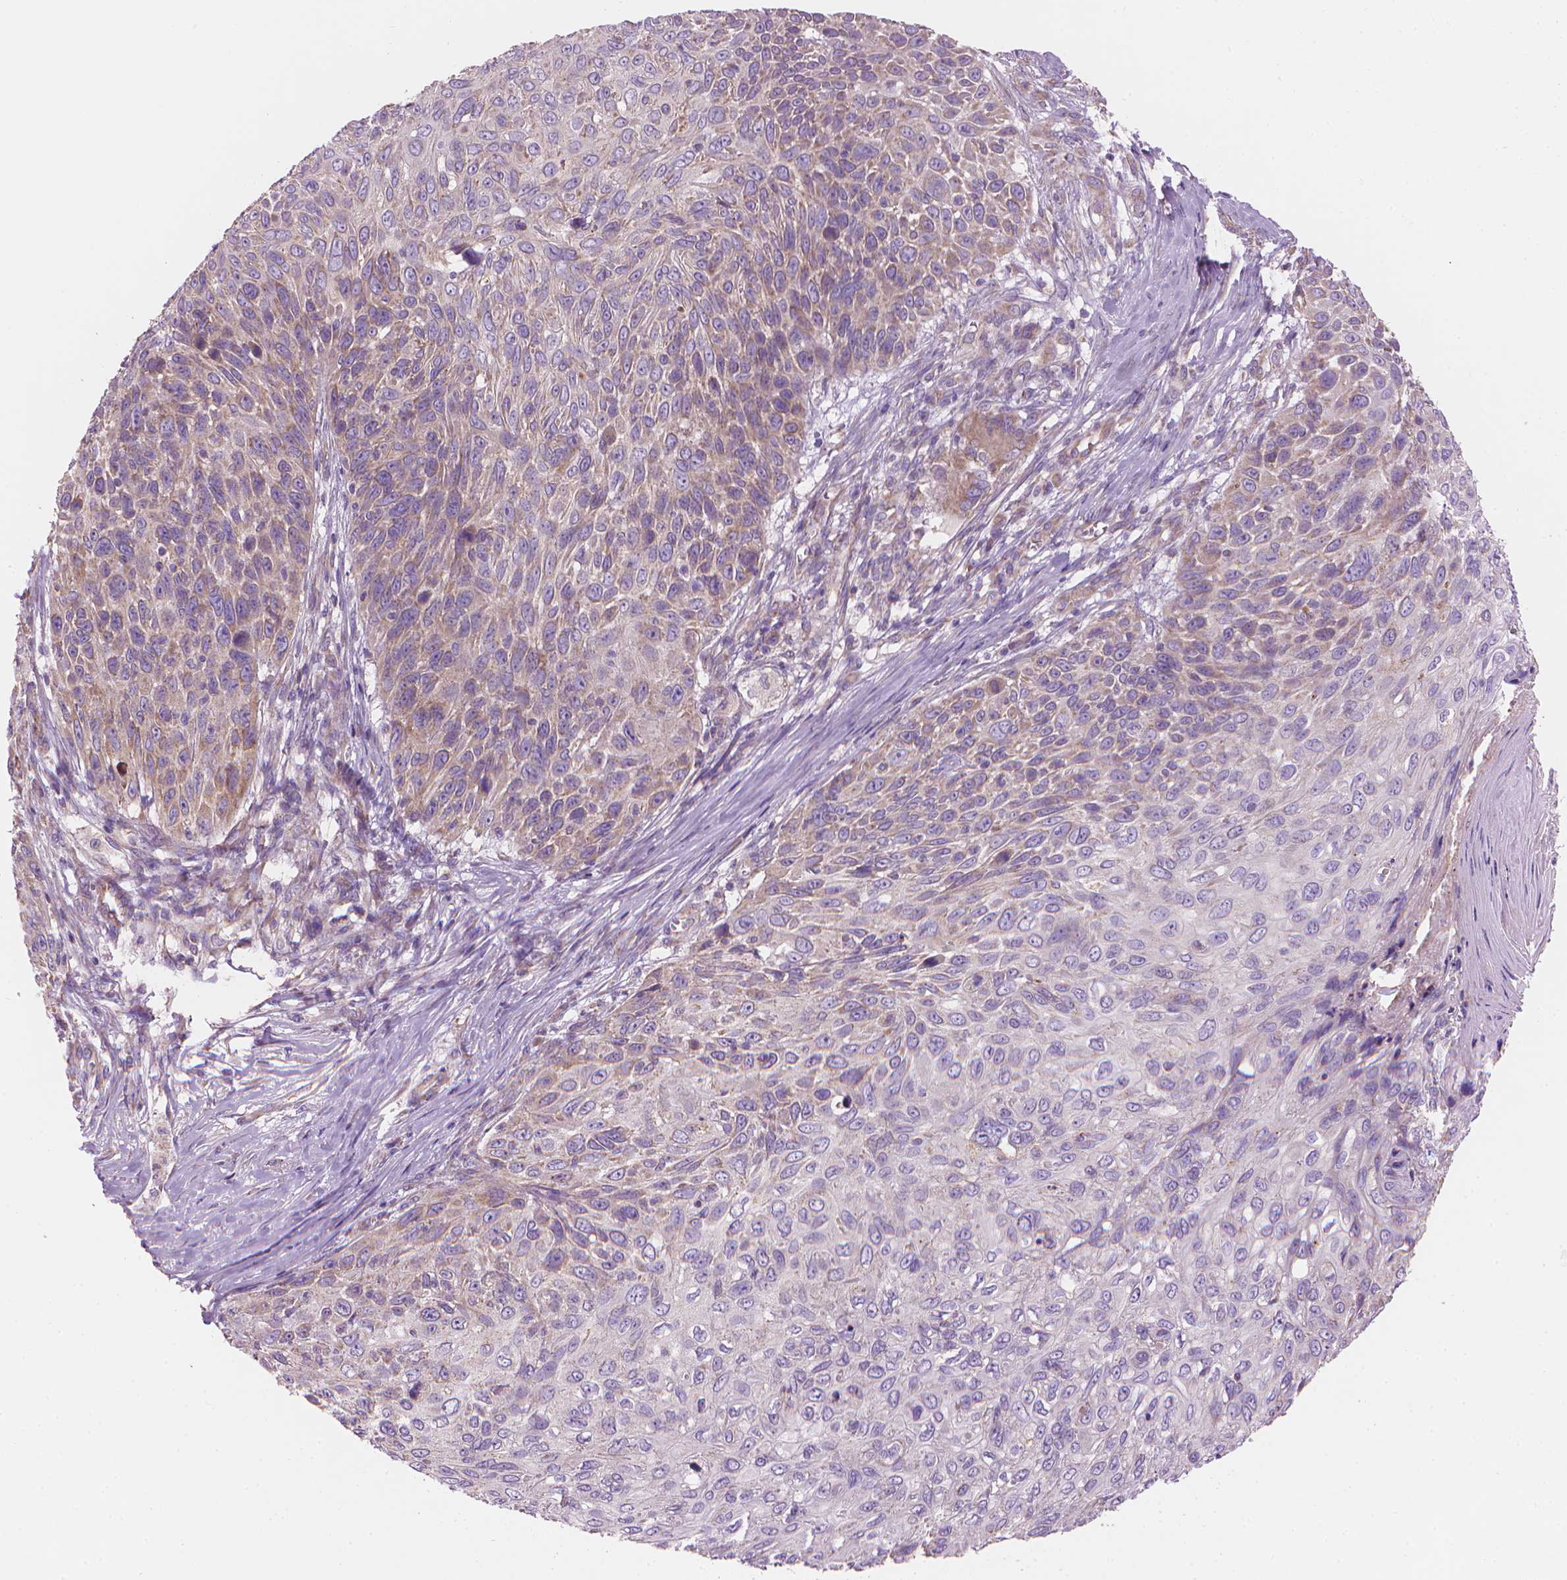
{"staining": {"intensity": "weak", "quantity": "<25%", "location": "cytoplasmic/membranous"}, "tissue": "skin cancer", "cell_type": "Tumor cells", "image_type": "cancer", "snomed": [{"axis": "morphology", "description": "Squamous cell carcinoma, NOS"}, {"axis": "topography", "description": "Skin"}], "caption": "This is an immunohistochemistry histopathology image of skin cancer. There is no expression in tumor cells.", "gene": "TTC29", "patient": {"sex": "male", "age": 92}}